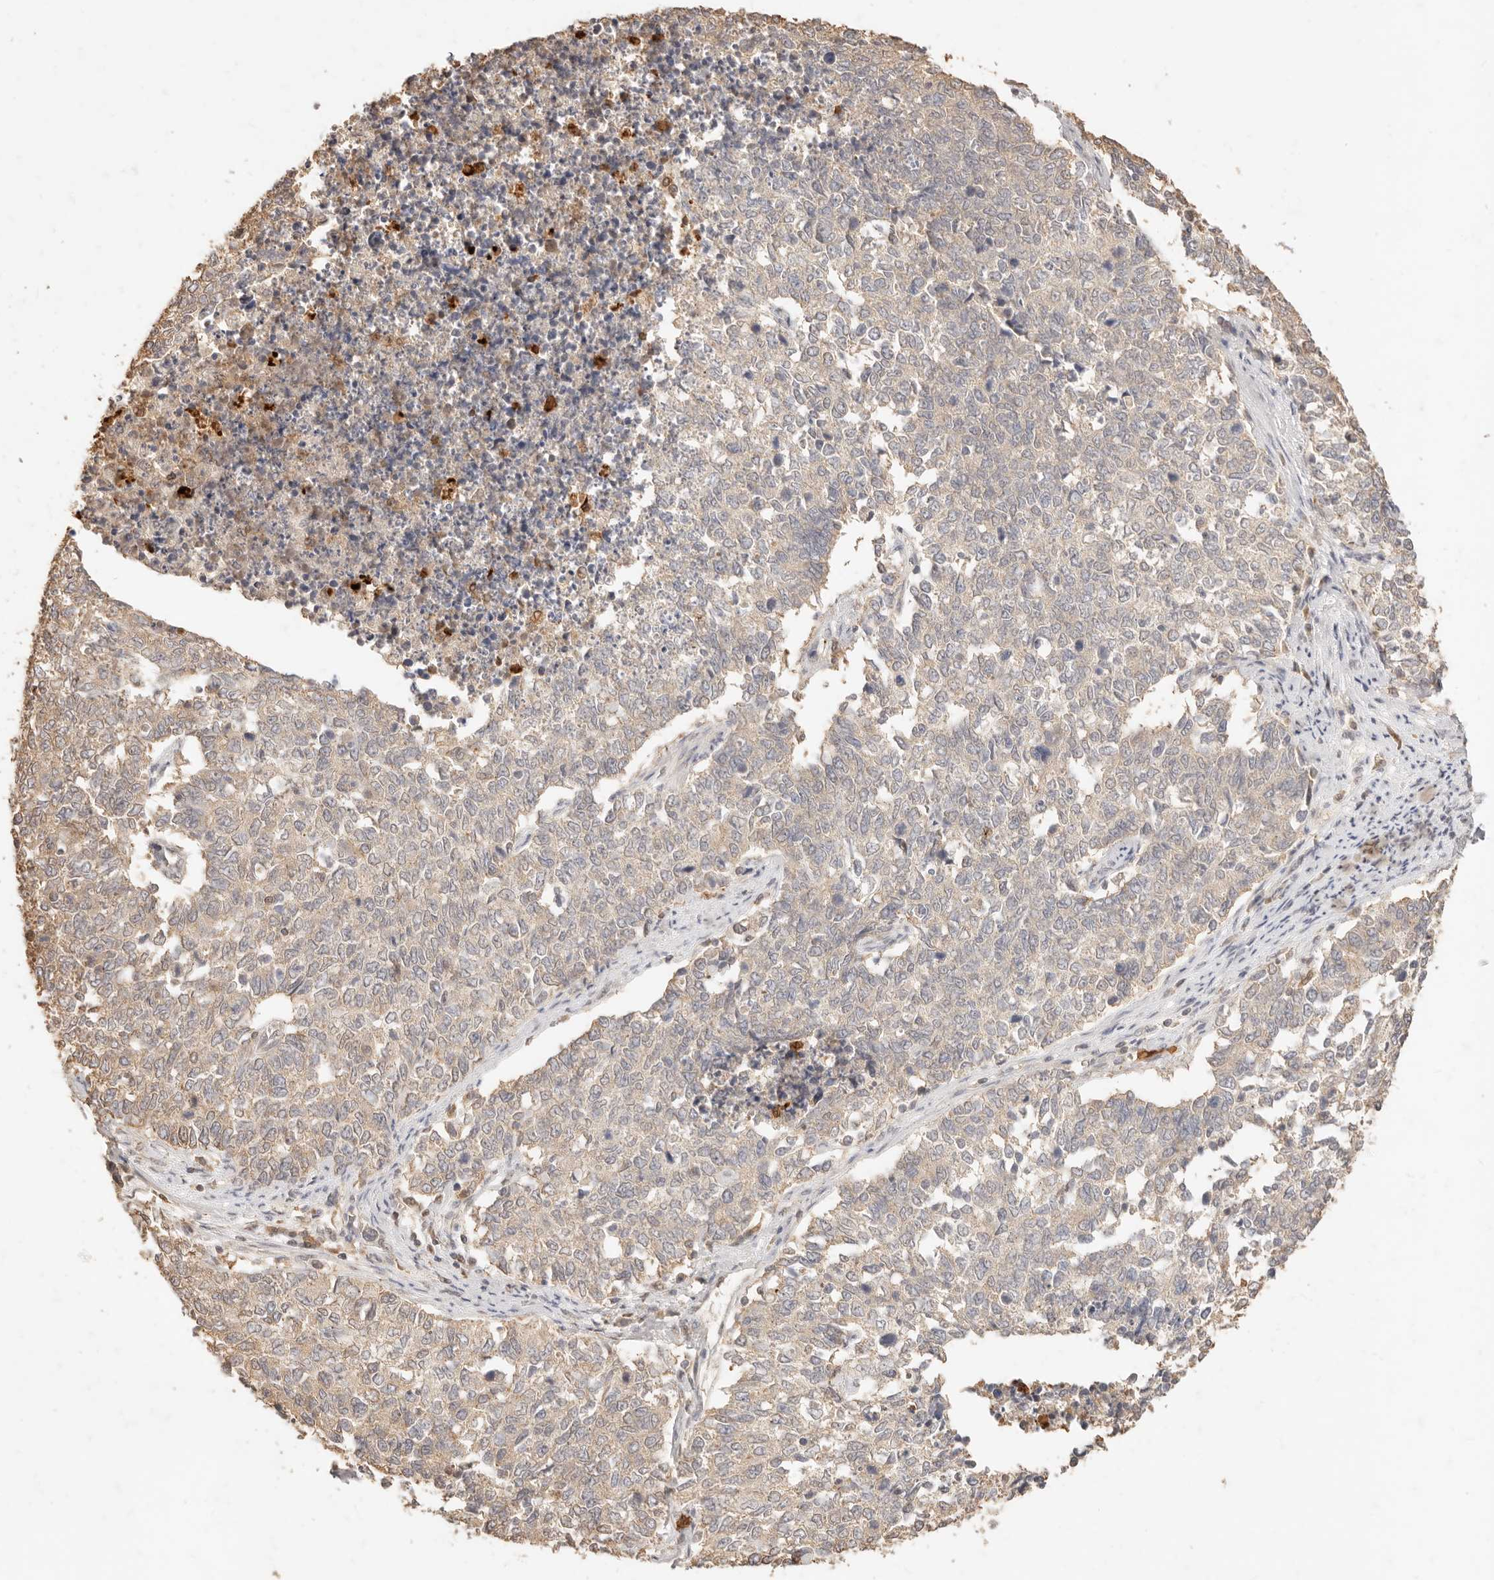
{"staining": {"intensity": "weak", "quantity": "25%-75%", "location": "cytoplasmic/membranous"}, "tissue": "cervical cancer", "cell_type": "Tumor cells", "image_type": "cancer", "snomed": [{"axis": "morphology", "description": "Squamous cell carcinoma, NOS"}, {"axis": "topography", "description": "Cervix"}], "caption": "The histopathology image exhibits staining of cervical squamous cell carcinoma, revealing weak cytoplasmic/membranous protein positivity (brown color) within tumor cells.", "gene": "TMTC2", "patient": {"sex": "female", "age": 63}}